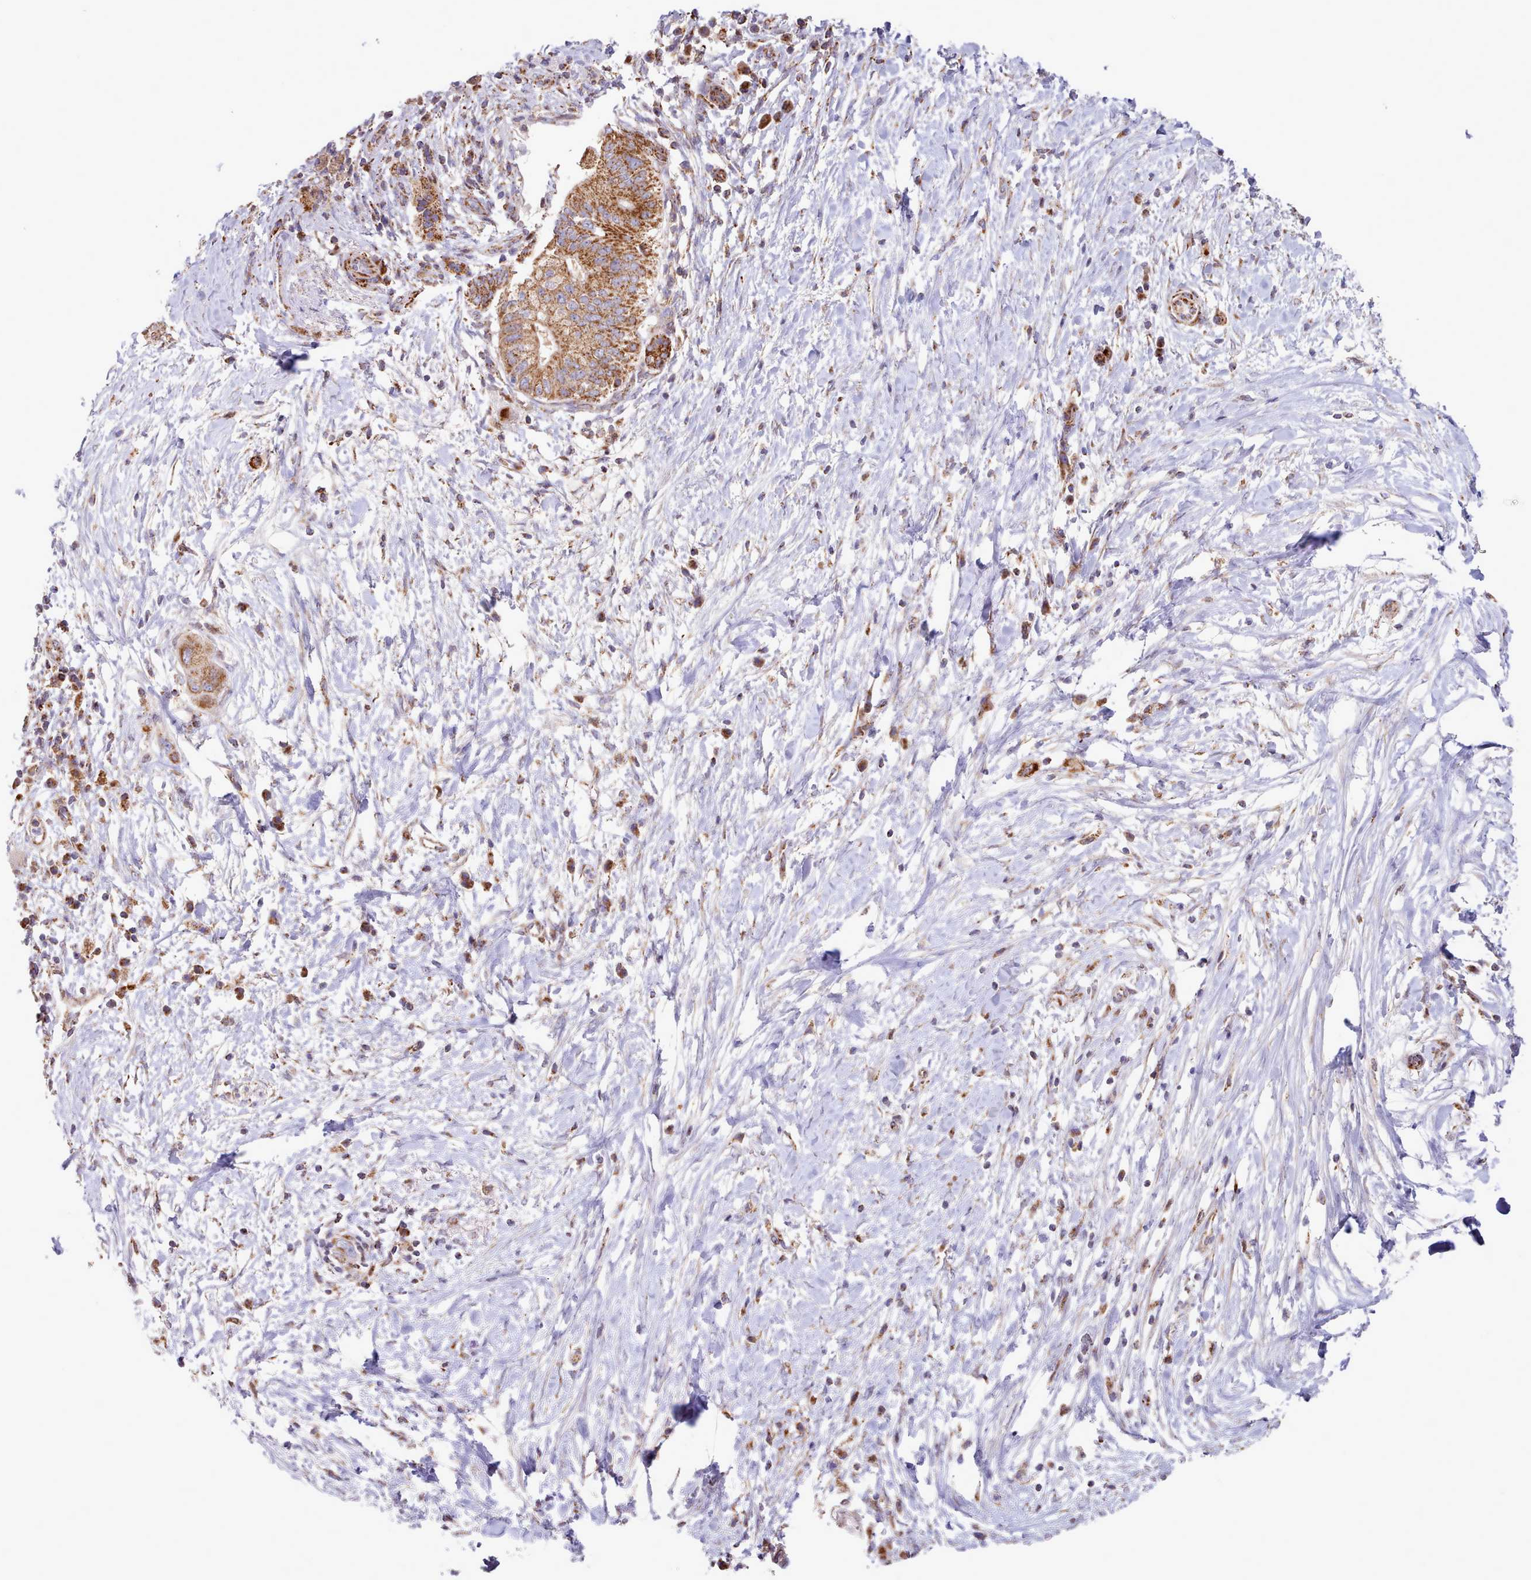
{"staining": {"intensity": "strong", "quantity": ">75%", "location": "cytoplasmic/membranous"}, "tissue": "pancreatic cancer", "cell_type": "Tumor cells", "image_type": "cancer", "snomed": [{"axis": "morphology", "description": "Adenocarcinoma, NOS"}, {"axis": "topography", "description": "Pancreas"}], "caption": "Strong cytoplasmic/membranous positivity for a protein is appreciated in about >75% of tumor cells of pancreatic cancer (adenocarcinoma) using IHC.", "gene": "HSDL2", "patient": {"sex": "male", "age": 68}}